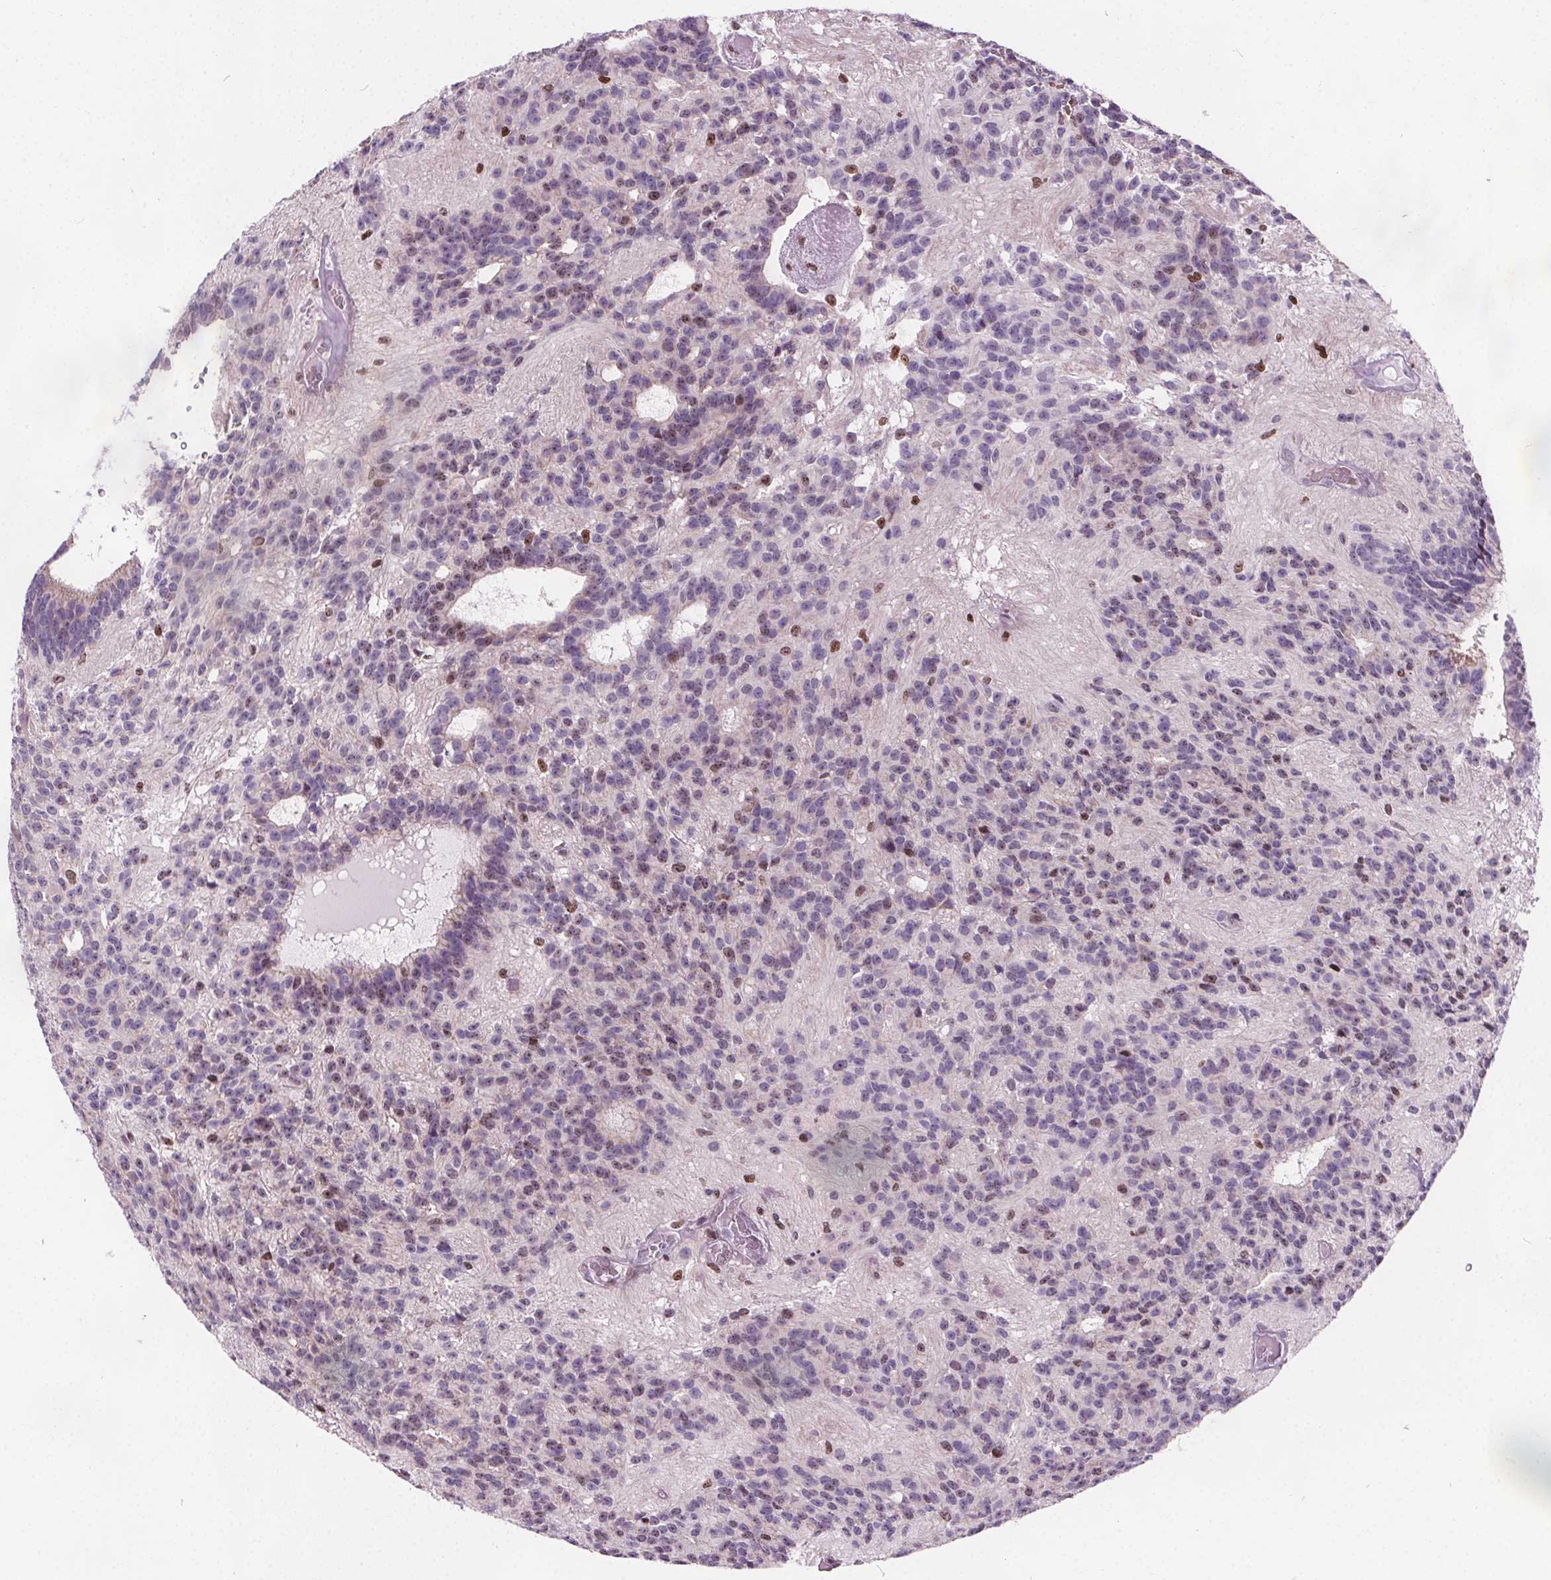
{"staining": {"intensity": "negative", "quantity": "none", "location": "none"}, "tissue": "glioma", "cell_type": "Tumor cells", "image_type": "cancer", "snomed": [{"axis": "morphology", "description": "Glioma, malignant, Low grade"}, {"axis": "topography", "description": "Brain"}], "caption": "Tumor cells show no significant protein positivity in glioma.", "gene": "ISLR2", "patient": {"sex": "male", "age": 31}}